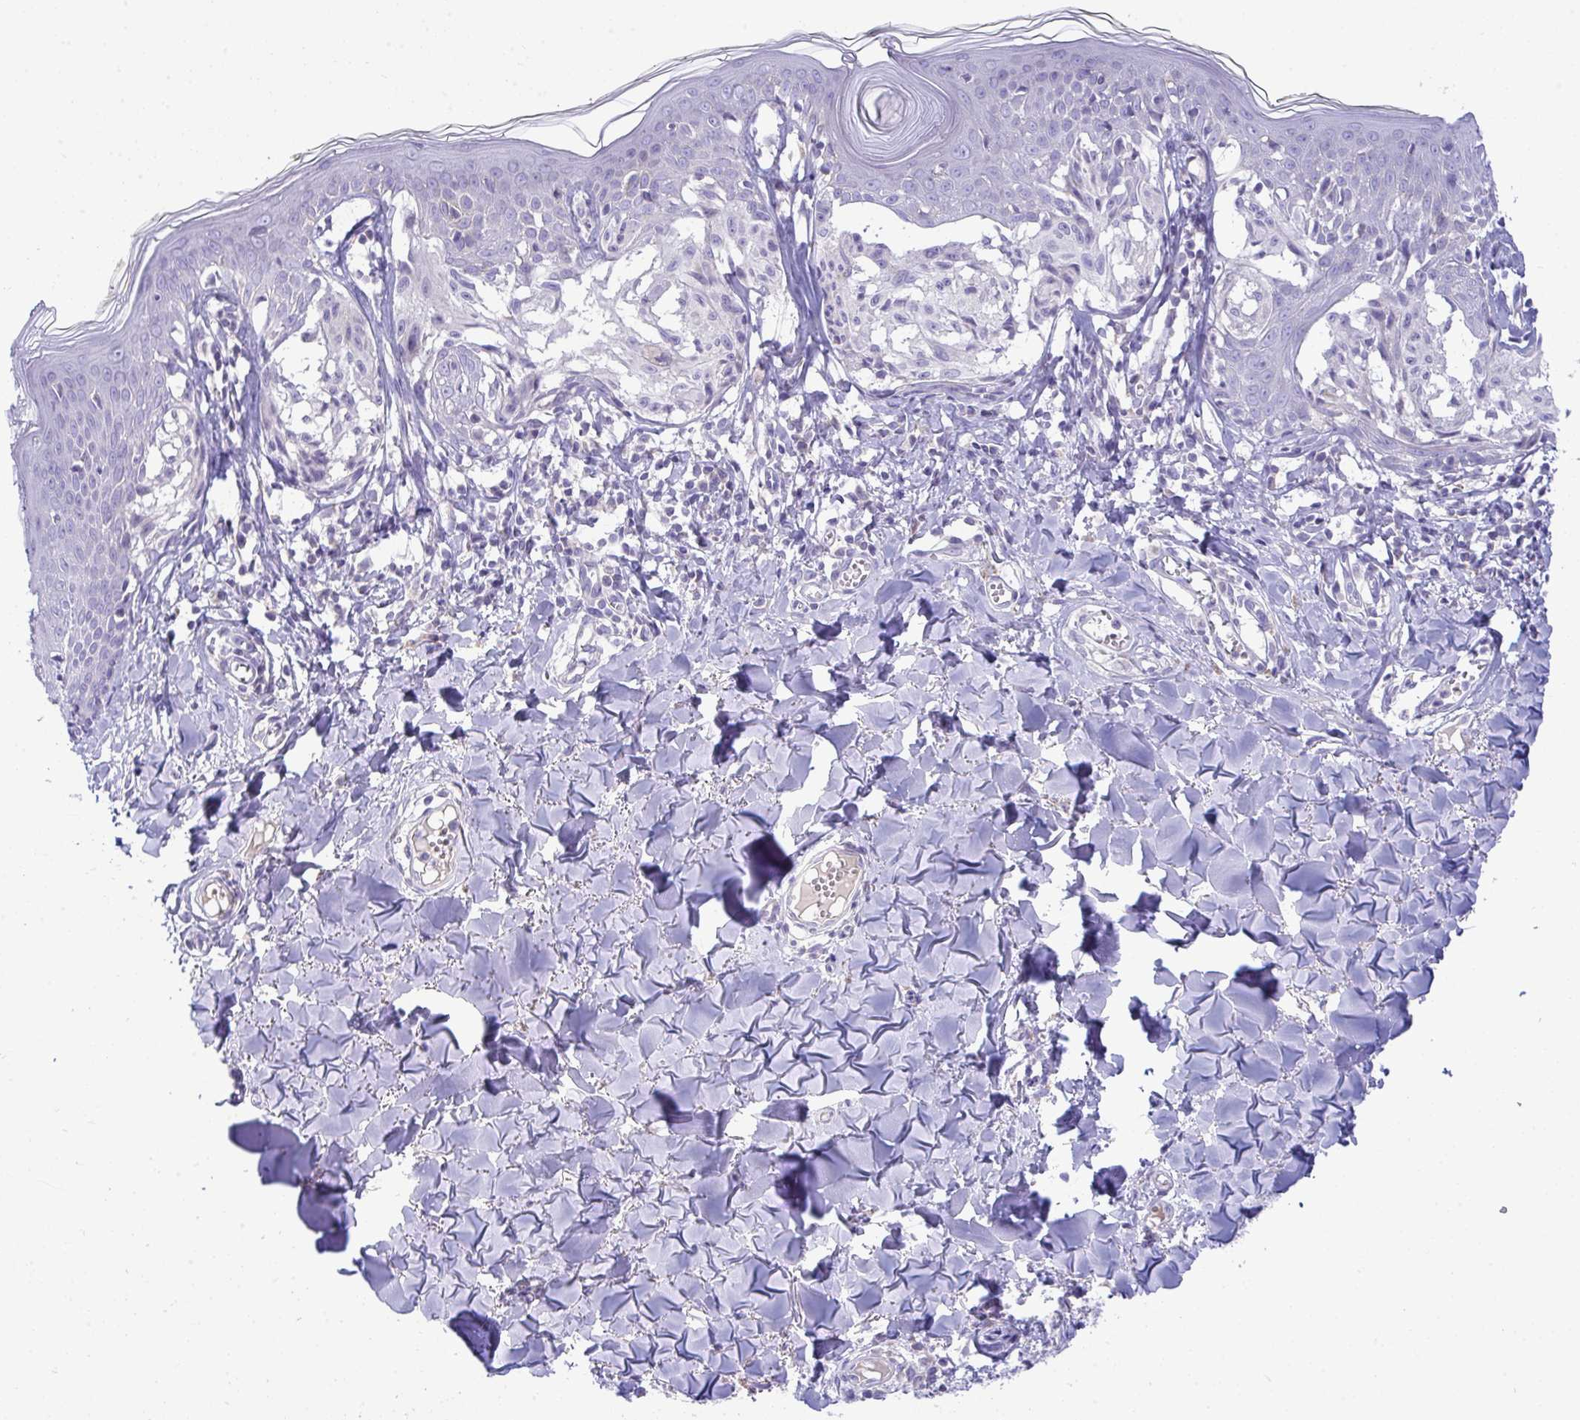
{"staining": {"intensity": "negative", "quantity": "none", "location": "none"}, "tissue": "melanoma", "cell_type": "Tumor cells", "image_type": "cancer", "snomed": [{"axis": "morphology", "description": "Malignant melanoma, NOS"}, {"axis": "topography", "description": "Skin"}], "caption": "This micrograph is of melanoma stained with IHC to label a protein in brown with the nuclei are counter-stained blue. There is no staining in tumor cells. The staining was performed using DAB to visualize the protein expression in brown, while the nuclei were stained in blue with hematoxylin (Magnification: 20x).", "gene": "PLA2G12B", "patient": {"sex": "female", "age": 43}}